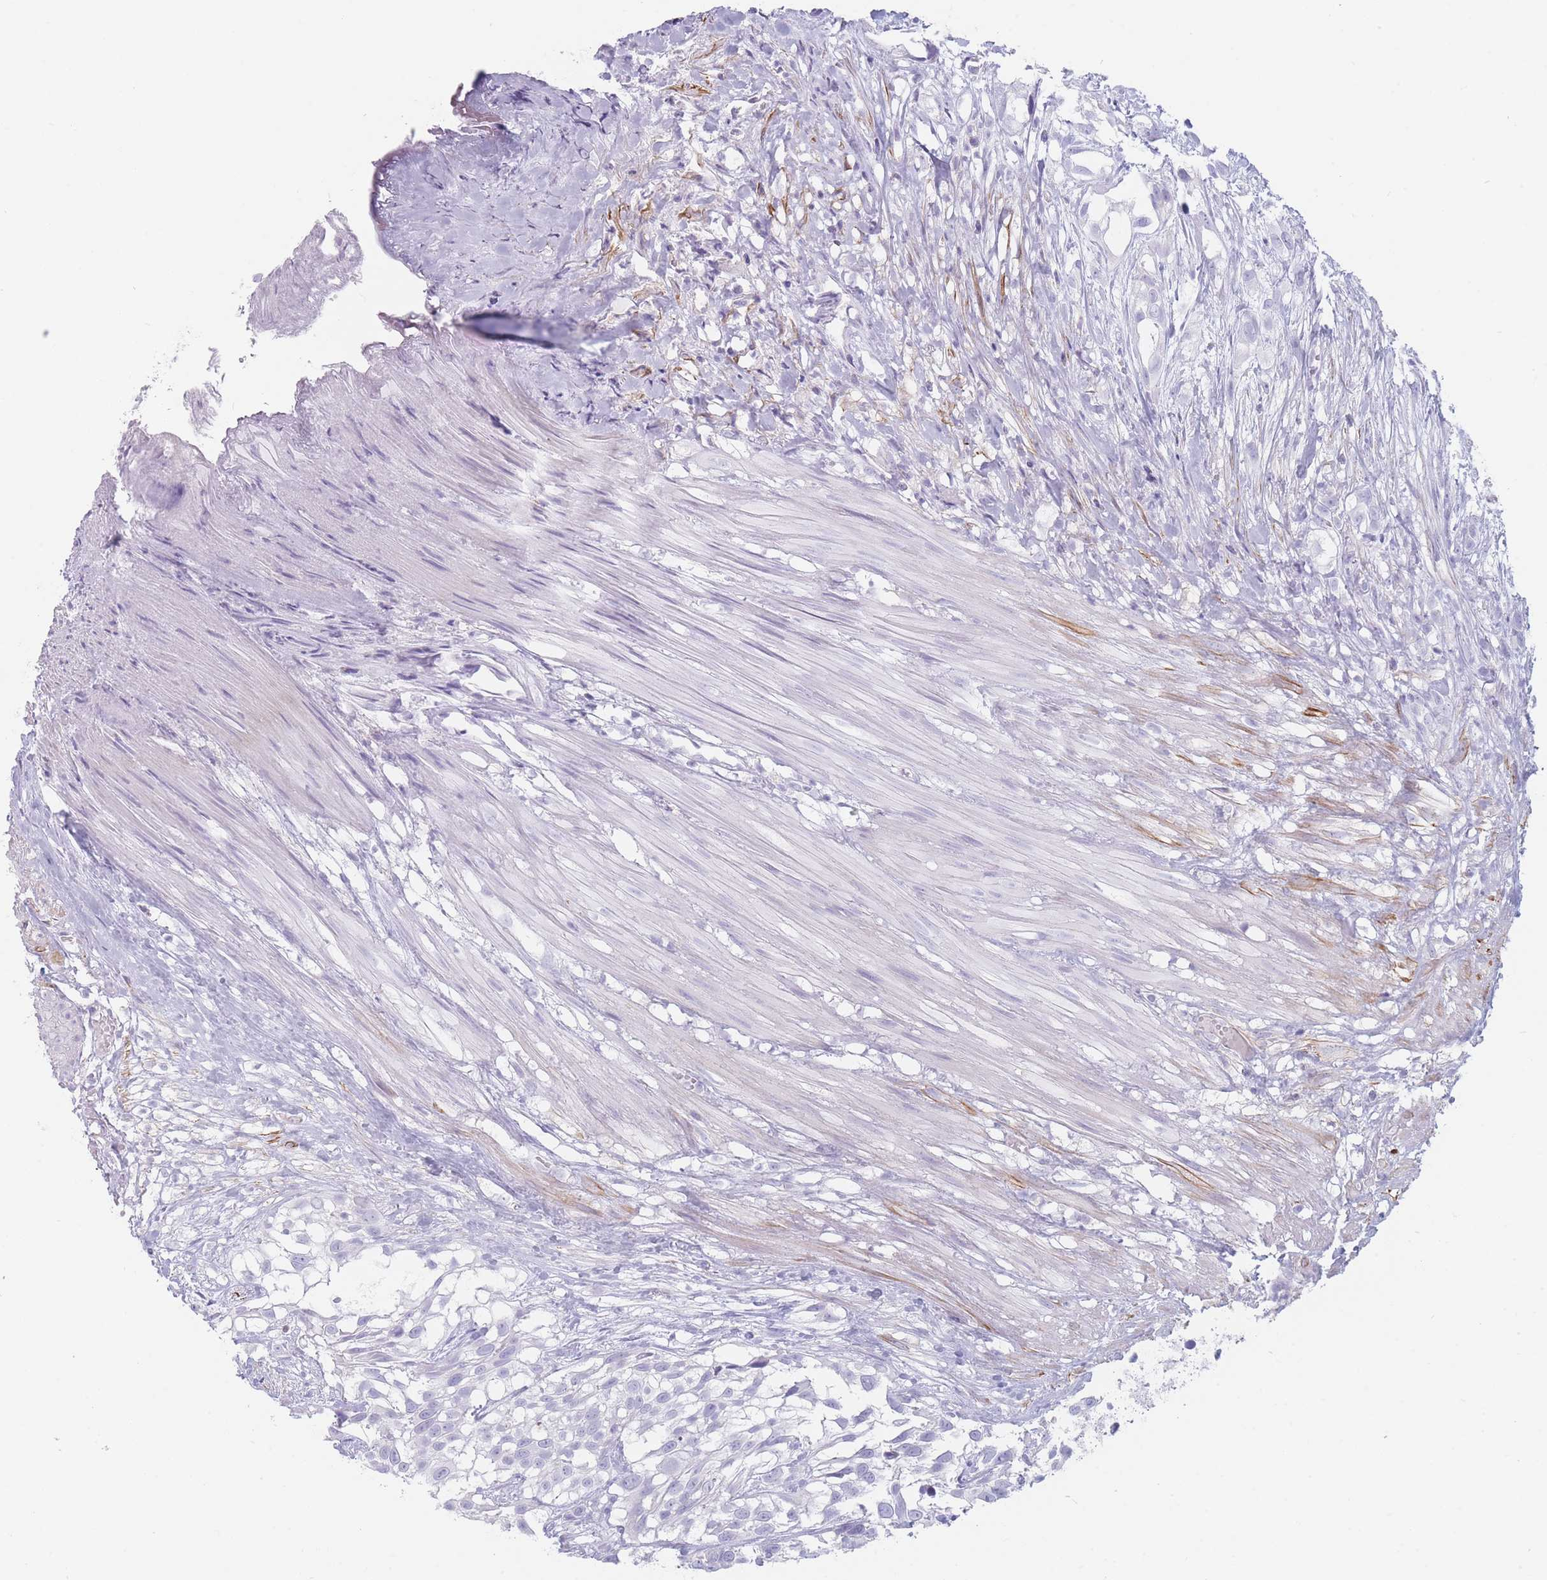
{"staining": {"intensity": "negative", "quantity": "none", "location": "none"}, "tissue": "urothelial cancer", "cell_type": "Tumor cells", "image_type": "cancer", "snomed": [{"axis": "morphology", "description": "Urothelial carcinoma, High grade"}, {"axis": "topography", "description": "Urinary bladder"}], "caption": "Micrograph shows no protein positivity in tumor cells of urothelial carcinoma (high-grade) tissue. (Immunohistochemistry (ihc), brightfield microscopy, high magnification).", "gene": "GPR12", "patient": {"sex": "male", "age": 56}}